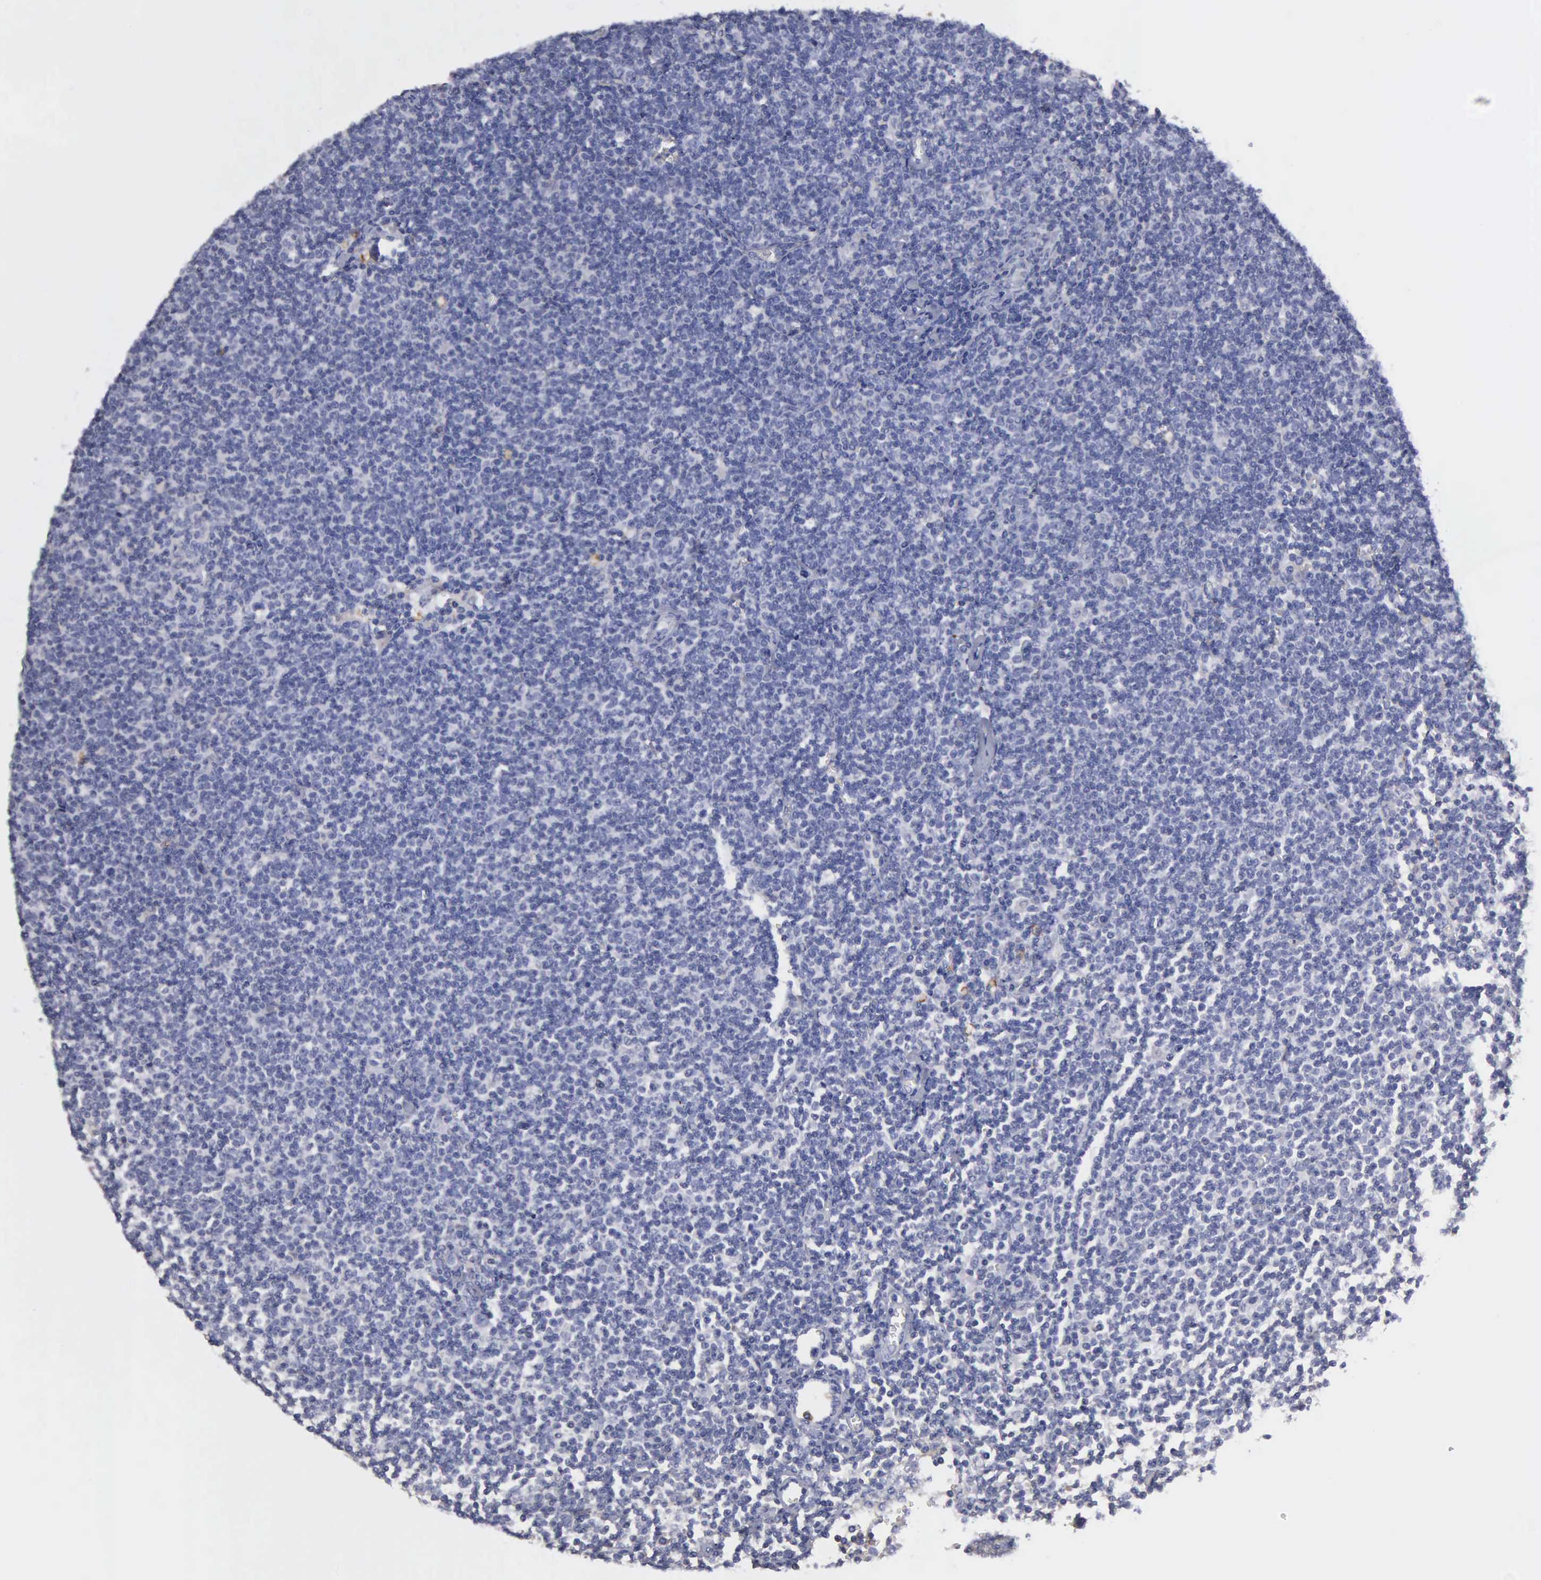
{"staining": {"intensity": "negative", "quantity": "none", "location": "none"}, "tissue": "lymphoma", "cell_type": "Tumor cells", "image_type": "cancer", "snomed": [{"axis": "morphology", "description": "Malignant lymphoma, non-Hodgkin's type, Low grade"}, {"axis": "topography", "description": "Lymph node"}], "caption": "Protein analysis of low-grade malignant lymphoma, non-Hodgkin's type shows no significant expression in tumor cells.", "gene": "G6PD", "patient": {"sex": "male", "age": 65}}